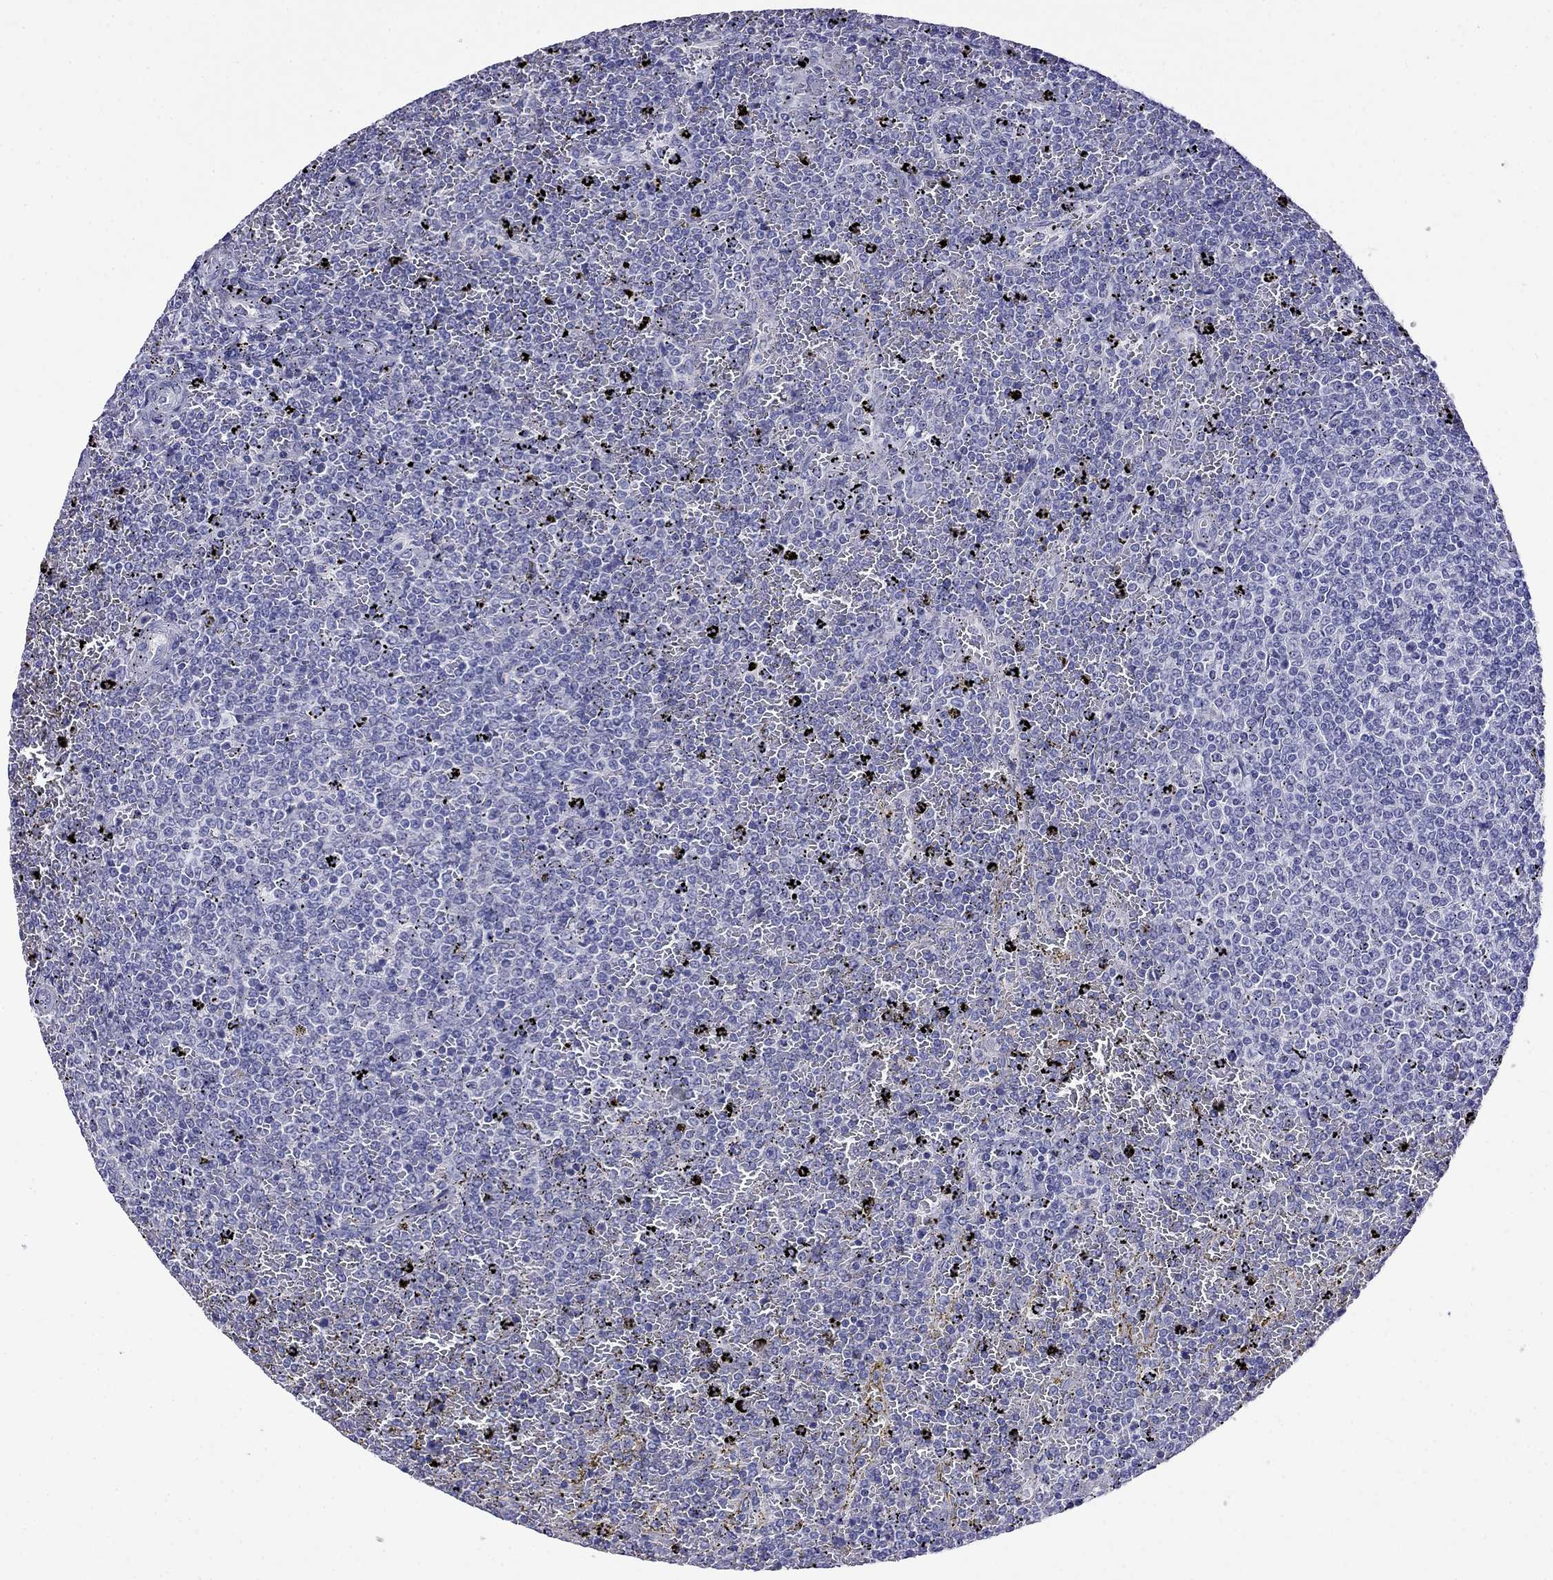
{"staining": {"intensity": "negative", "quantity": "none", "location": "none"}, "tissue": "lymphoma", "cell_type": "Tumor cells", "image_type": "cancer", "snomed": [{"axis": "morphology", "description": "Malignant lymphoma, non-Hodgkin's type, Low grade"}, {"axis": "topography", "description": "Spleen"}], "caption": "This is an immunohistochemistry image of human malignant lymphoma, non-Hodgkin's type (low-grade). There is no expression in tumor cells.", "gene": "MYO15A", "patient": {"sex": "female", "age": 77}}